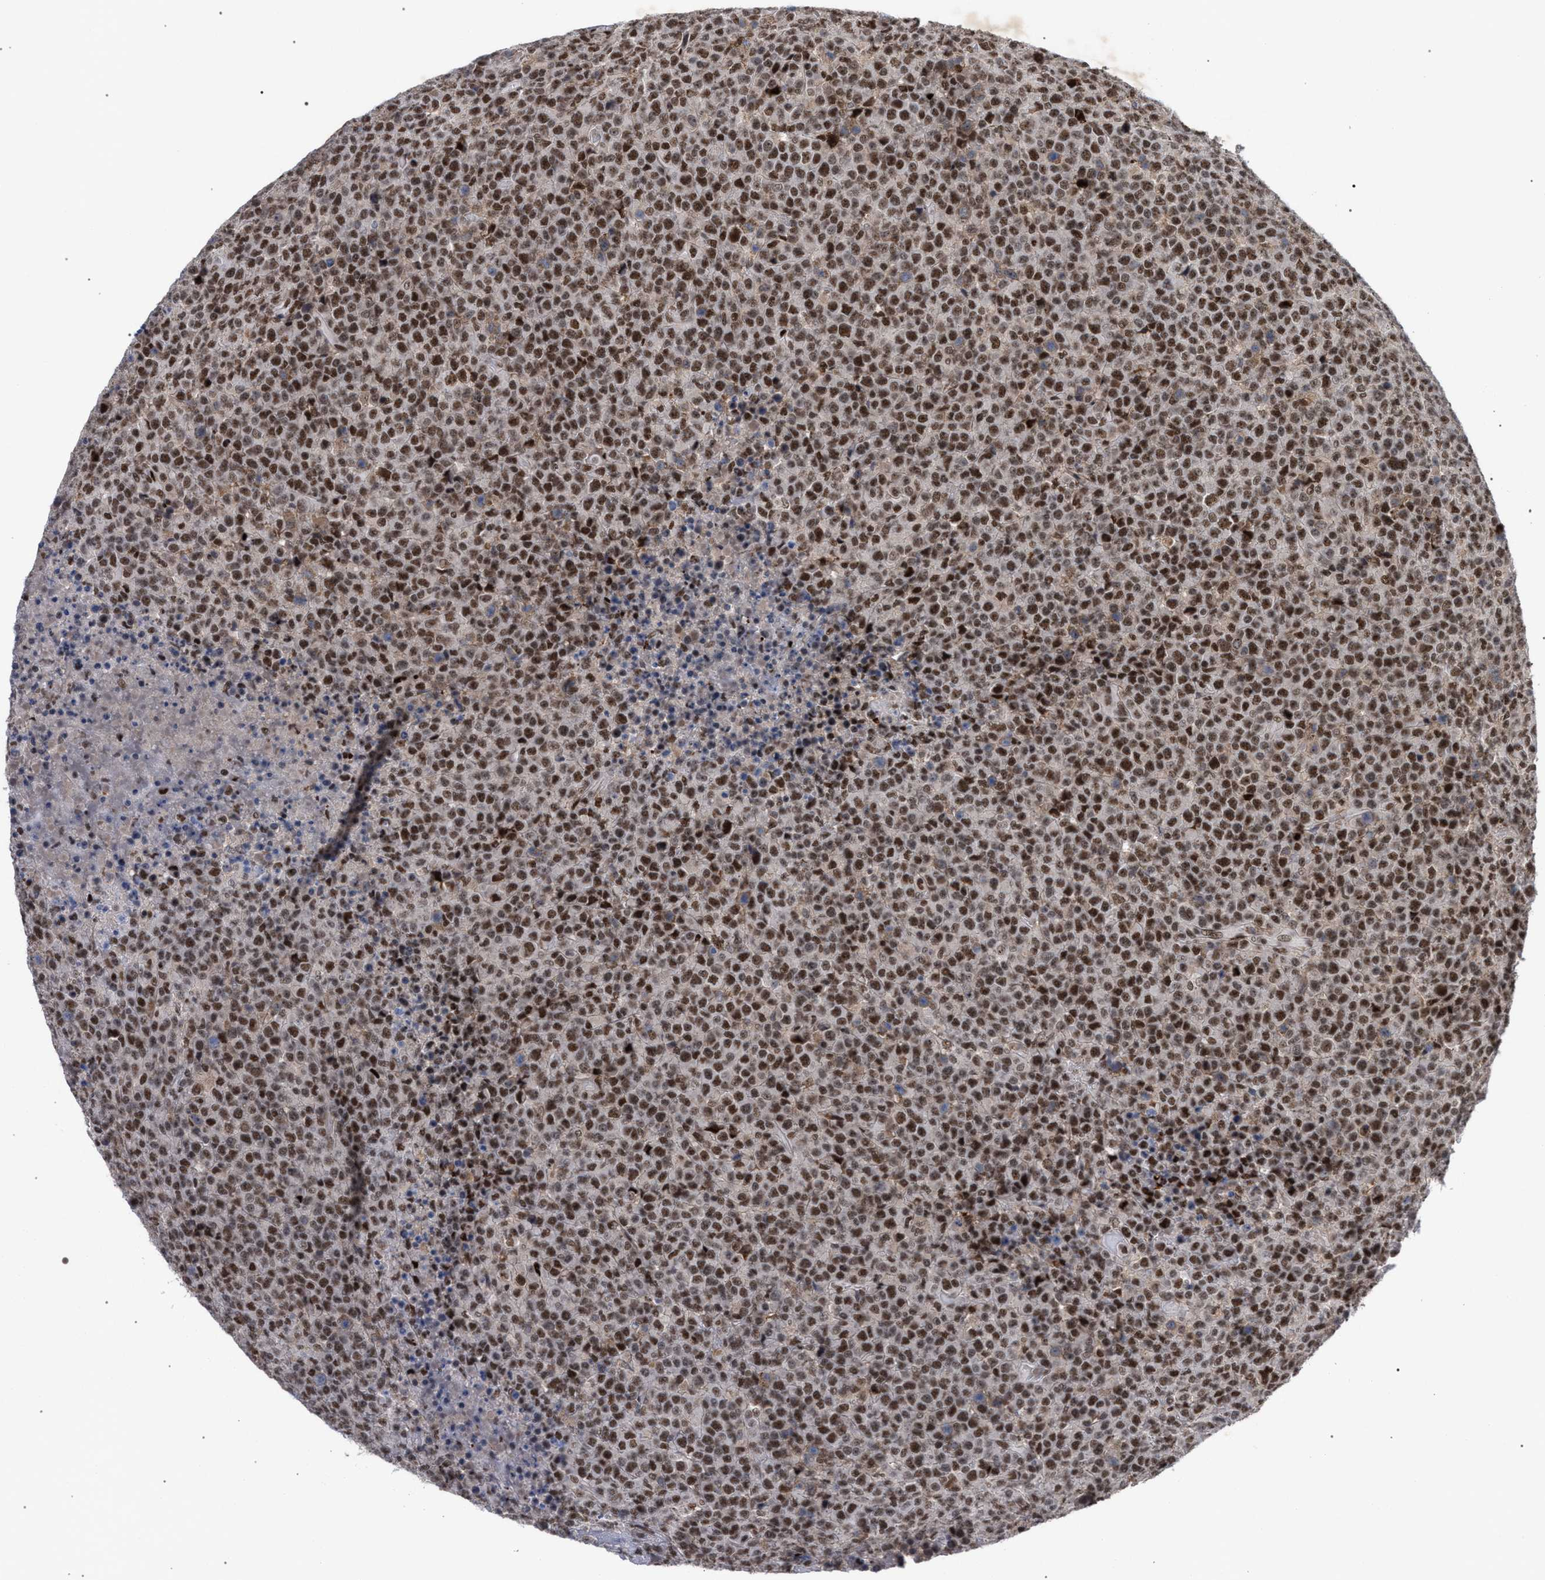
{"staining": {"intensity": "moderate", "quantity": ">75%", "location": "nuclear"}, "tissue": "lymphoma", "cell_type": "Tumor cells", "image_type": "cancer", "snomed": [{"axis": "morphology", "description": "Malignant lymphoma, non-Hodgkin's type, High grade"}, {"axis": "topography", "description": "Lymph node"}], "caption": "Immunohistochemical staining of human lymphoma shows medium levels of moderate nuclear protein positivity in approximately >75% of tumor cells. (Brightfield microscopy of DAB IHC at high magnification).", "gene": "SCAF4", "patient": {"sex": "male", "age": 13}}